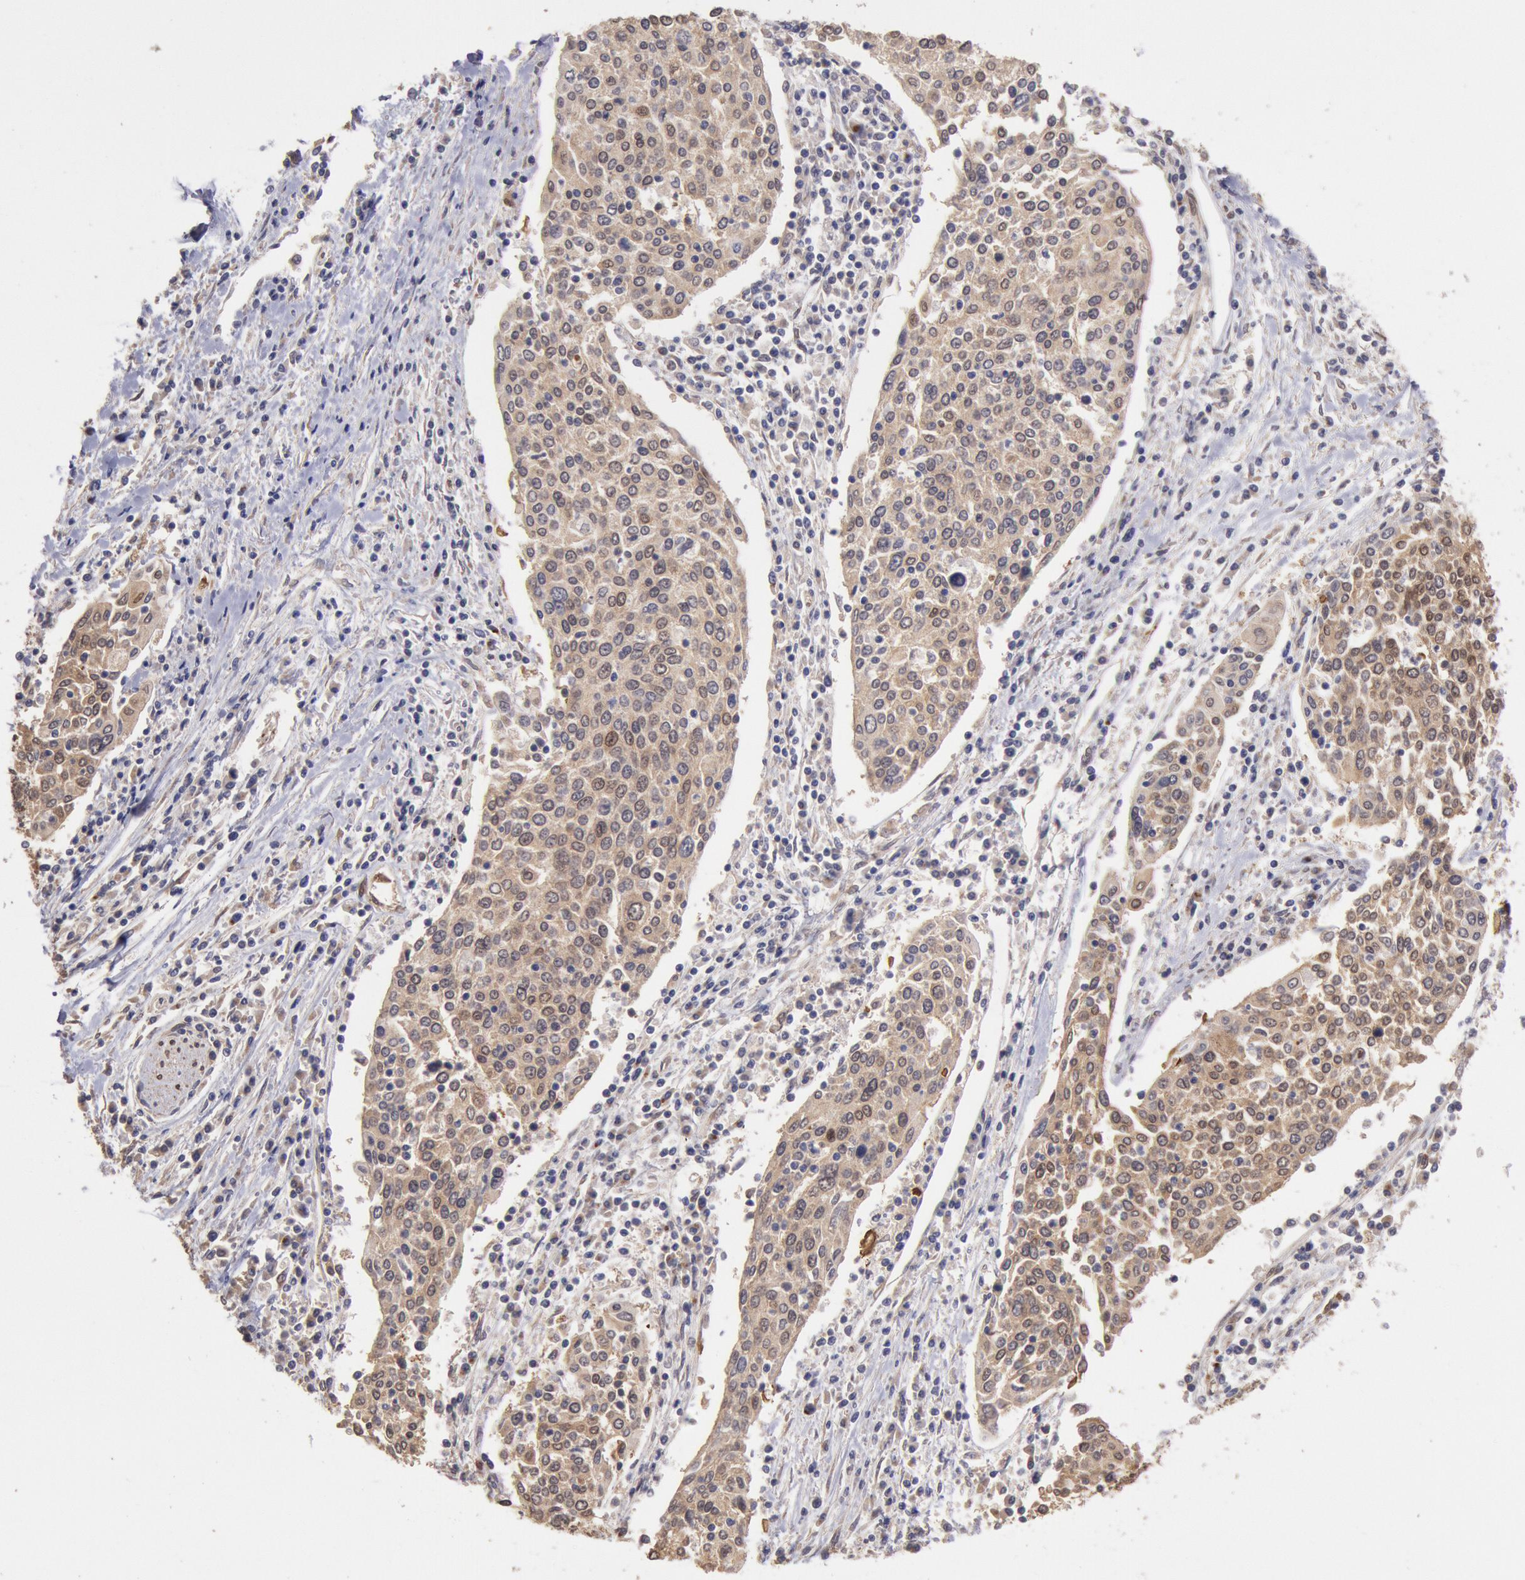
{"staining": {"intensity": "moderate", "quantity": ">75%", "location": "cytoplasmic/membranous,nuclear"}, "tissue": "cervical cancer", "cell_type": "Tumor cells", "image_type": "cancer", "snomed": [{"axis": "morphology", "description": "Squamous cell carcinoma, NOS"}, {"axis": "topography", "description": "Cervix"}], "caption": "Protein expression by immunohistochemistry exhibits moderate cytoplasmic/membranous and nuclear staining in about >75% of tumor cells in cervical cancer. Using DAB (3,3'-diaminobenzidine) (brown) and hematoxylin (blue) stains, captured at high magnification using brightfield microscopy.", "gene": "COMT", "patient": {"sex": "female", "age": 40}}